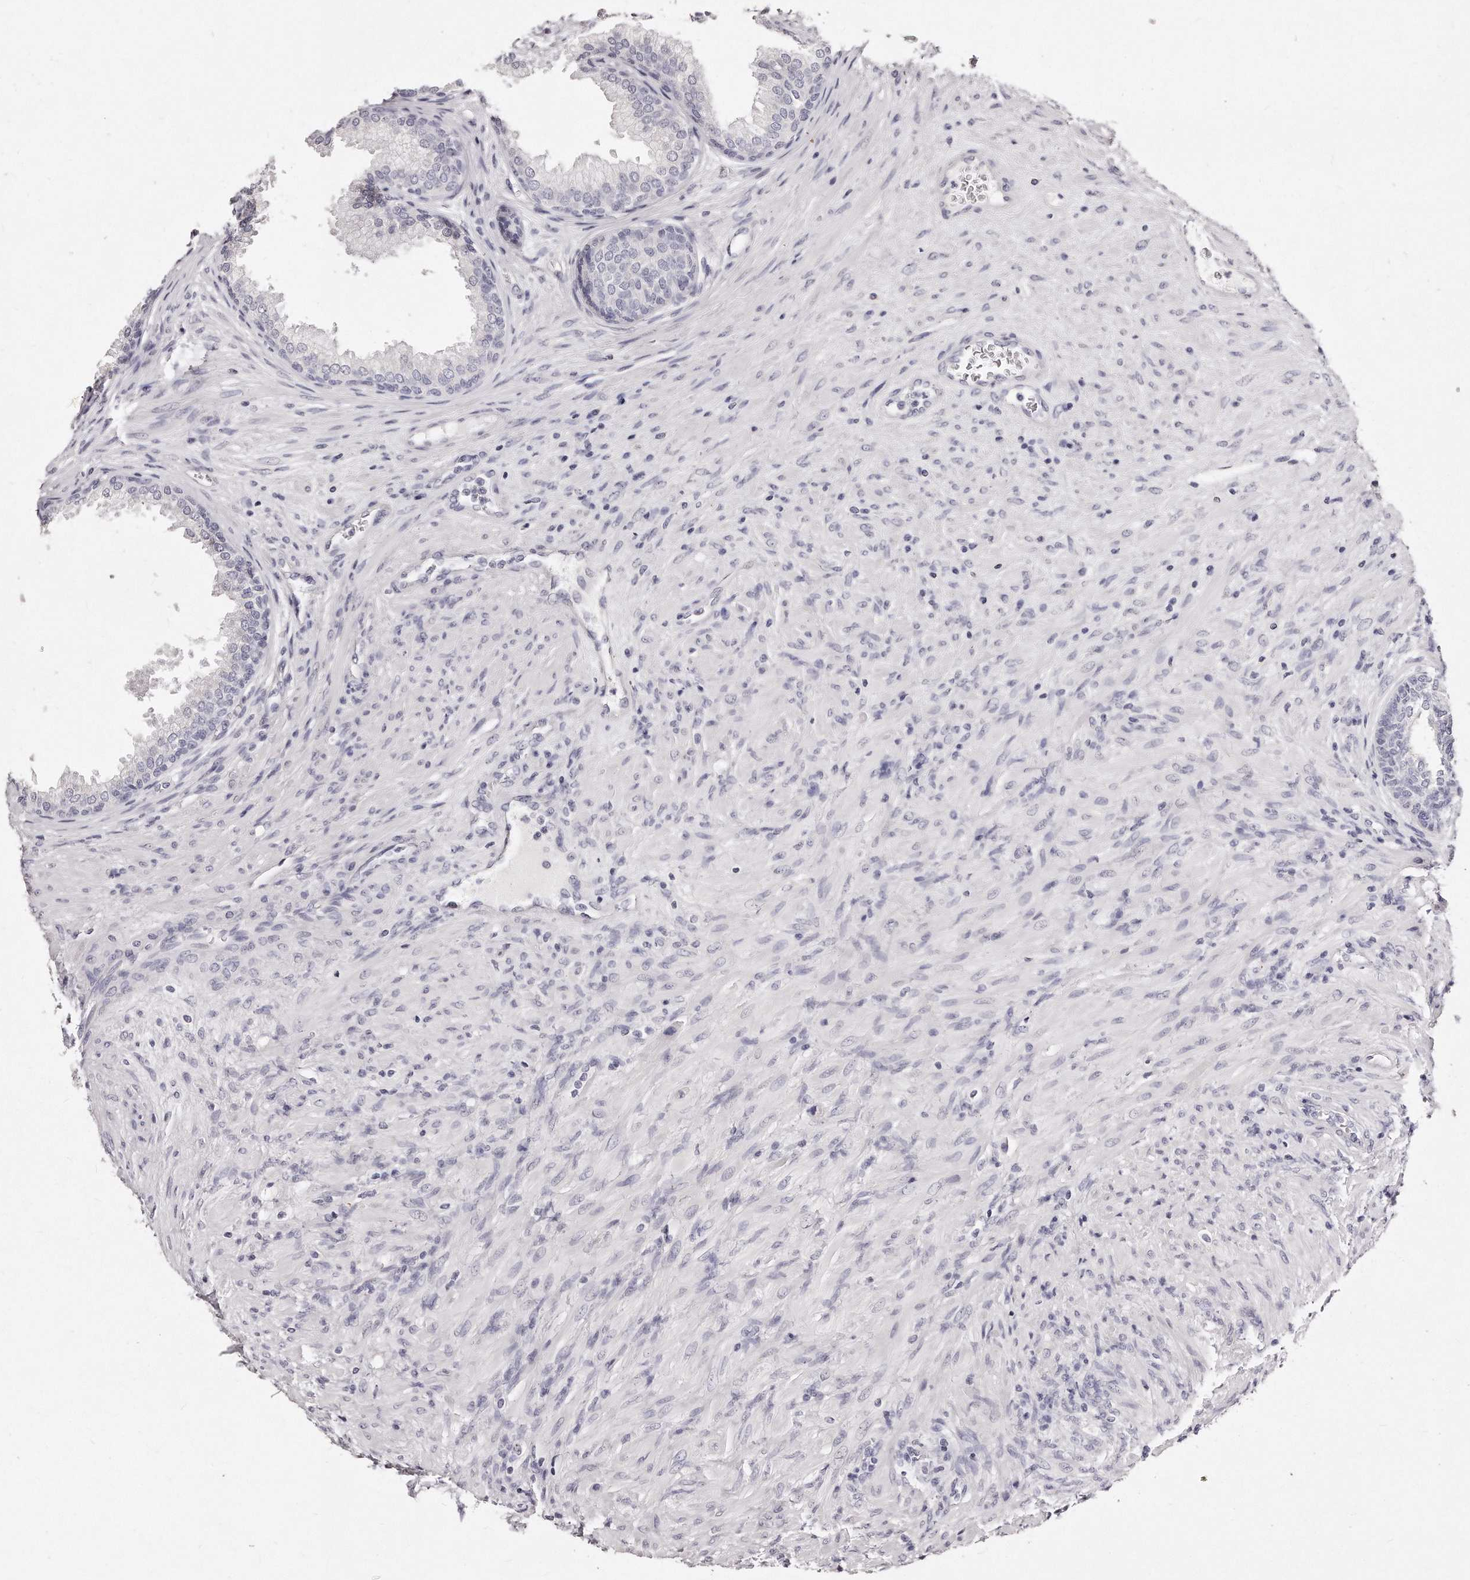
{"staining": {"intensity": "negative", "quantity": "none", "location": "none"}, "tissue": "prostate", "cell_type": "Glandular cells", "image_type": "normal", "snomed": [{"axis": "morphology", "description": "Normal tissue, NOS"}, {"axis": "topography", "description": "Prostate"}], "caption": "This is an immunohistochemistry photomicrograph of unremarkable human prostate. There is no staining in glandular cells.", "gene": "GDA", "patient": {"sex": "male", "age": 76}}